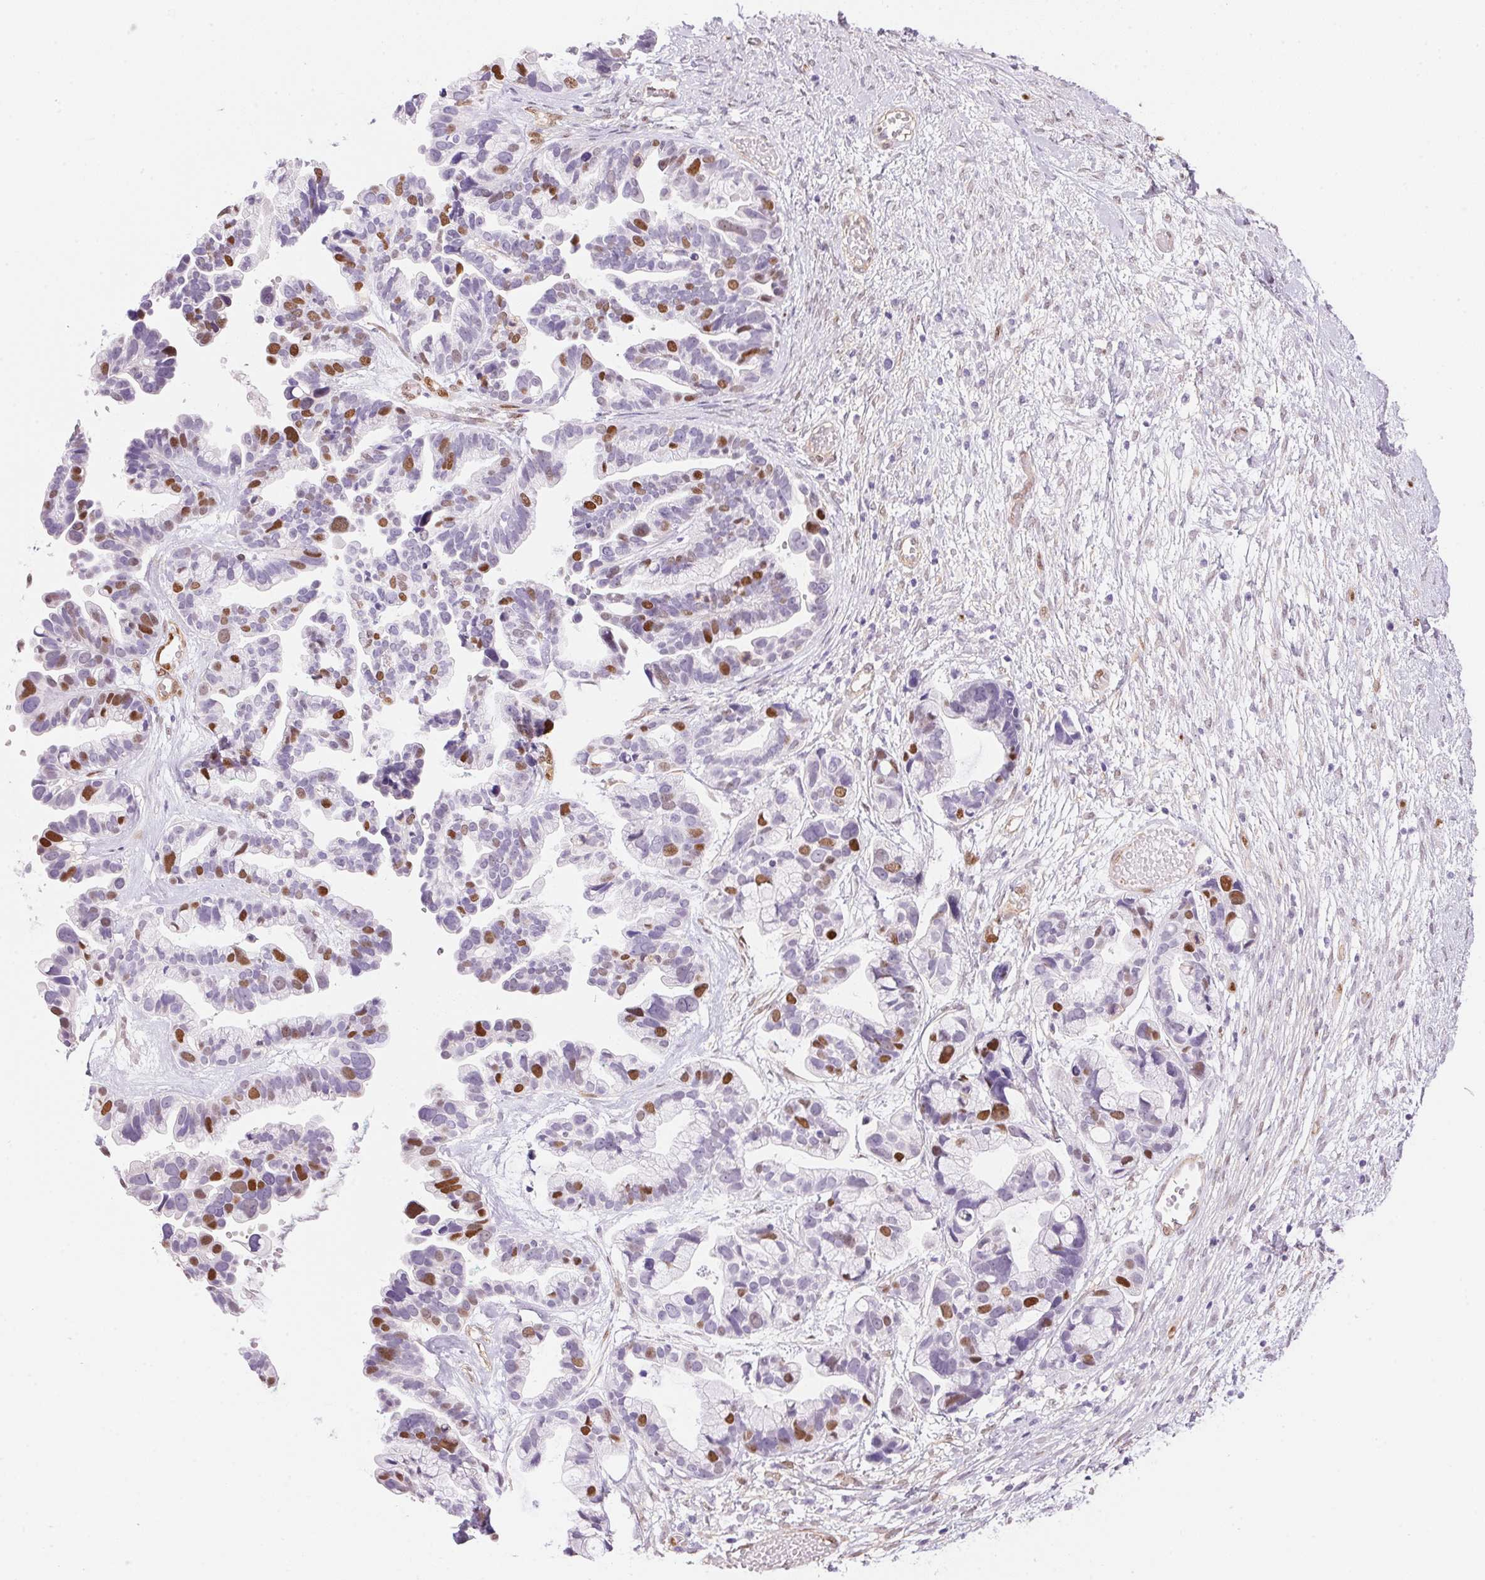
{"staining": {"intensity": "strong", "quantity": "<25%", "location": "nuclear"}, "tissue": "ovarian cancer", "cell_type": "Tumor cells", "image_type": "cancer", "snomed": [{"axis": "morphology", "description": "Cystadenocarcinoma, serous, NOS"}, {"axis": "topography", "description": "Ovary"}], "caption": "DAB immunohistochemical staining of serous cystadenocarcinoma (ovarian) exhibits strong nuclear protein expression in approximately <25% of tumor cells.", "gene": "SMTN", "patient": {"sex": "female", "age": 56}}